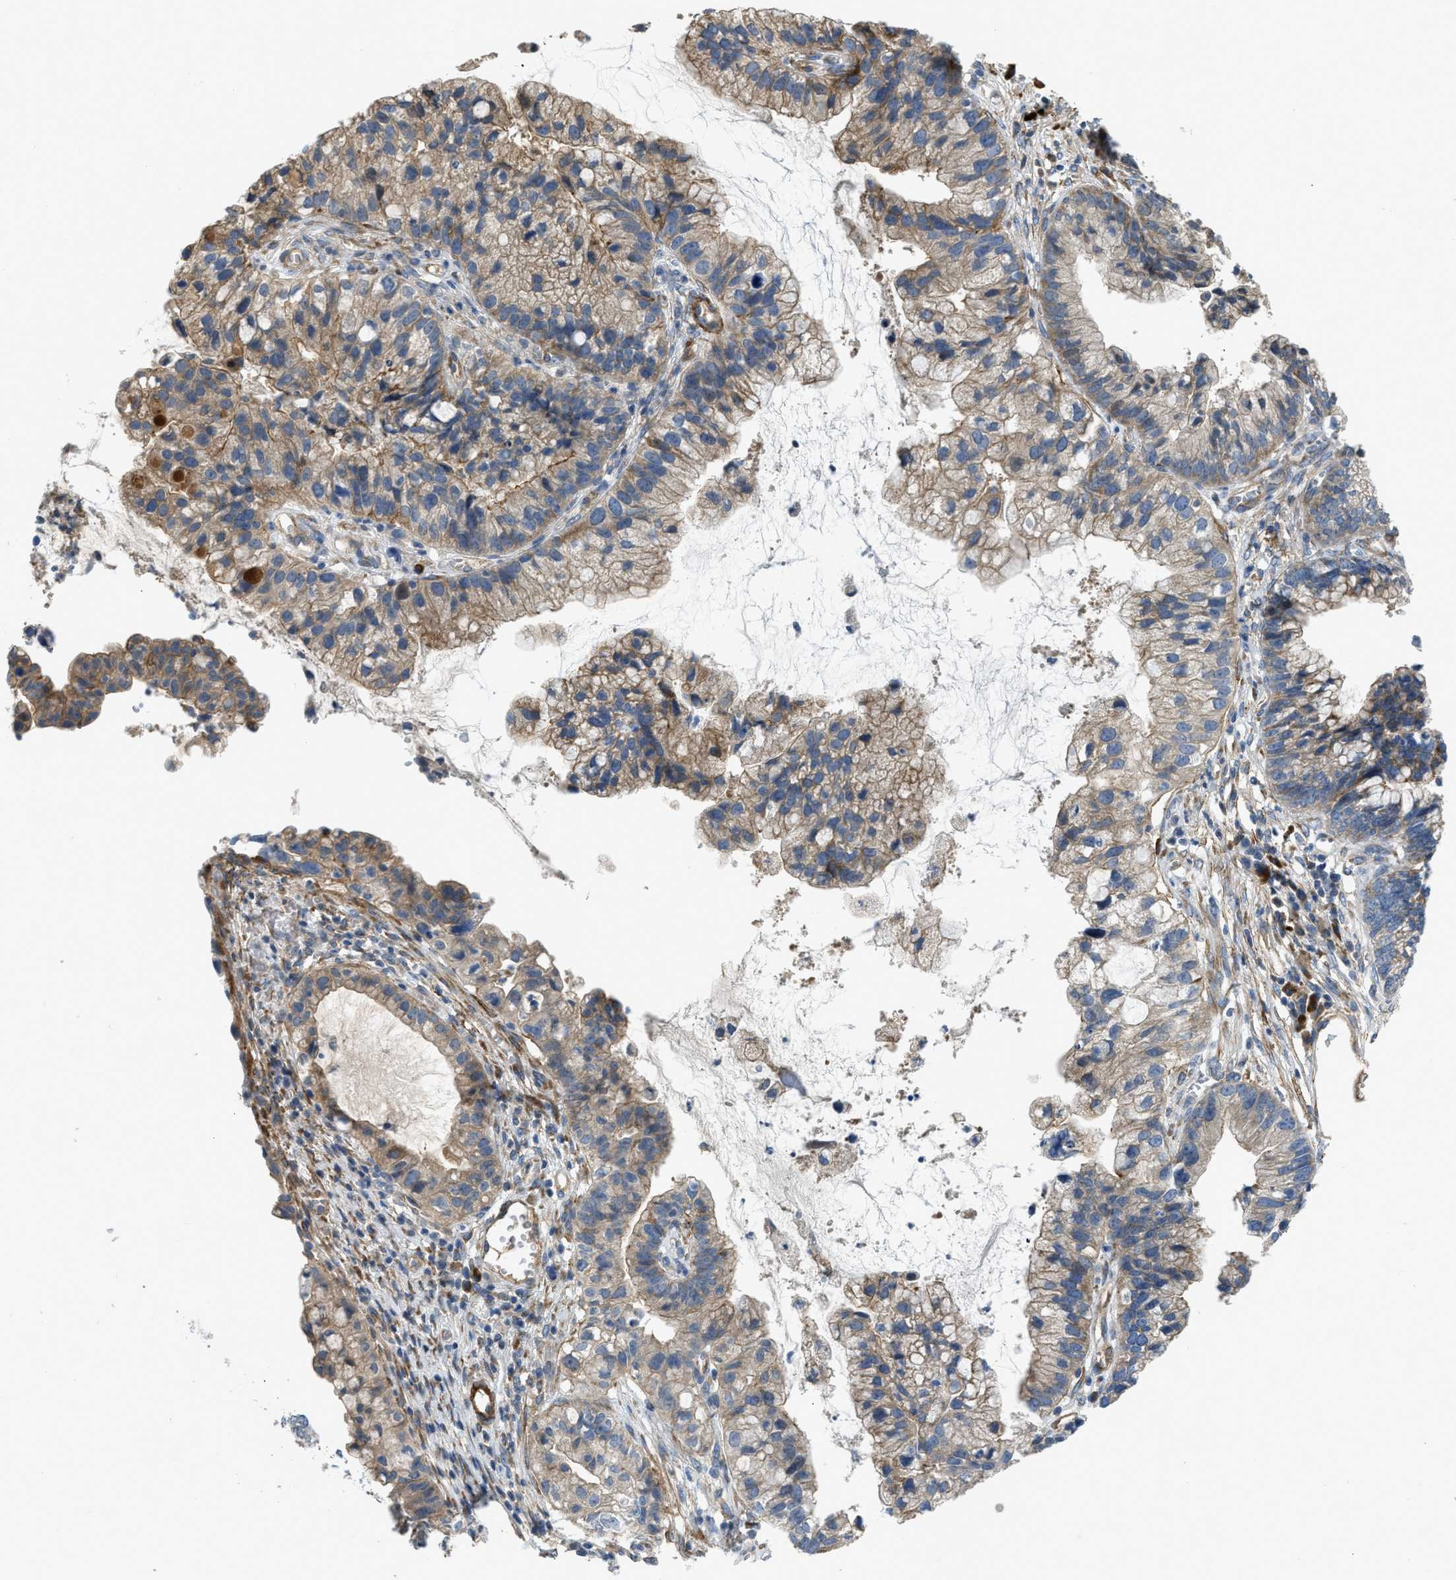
{"staining": {"intensity": "moderate", "quantity": ">75%", "location": "cytoplasmic/membranous"}, "tissue": "cervical cancer", "cell_type": "Tumor cells", "image_type": "cancer", "snomed": [{"axis": "morphology", "description": "Adenocarcinoma, NOS"}, {"axis": "topography", "description": "Cervix"}], "caption": "About >75% of tumor cells in human adenocarcinoma (cervical) display moderate cytoplasmic/membranous protein positivity as visualized by brown immunohistochemical staining.", "gene": "BMPR1A", "patient": {"sex": "female", "age": 44}}